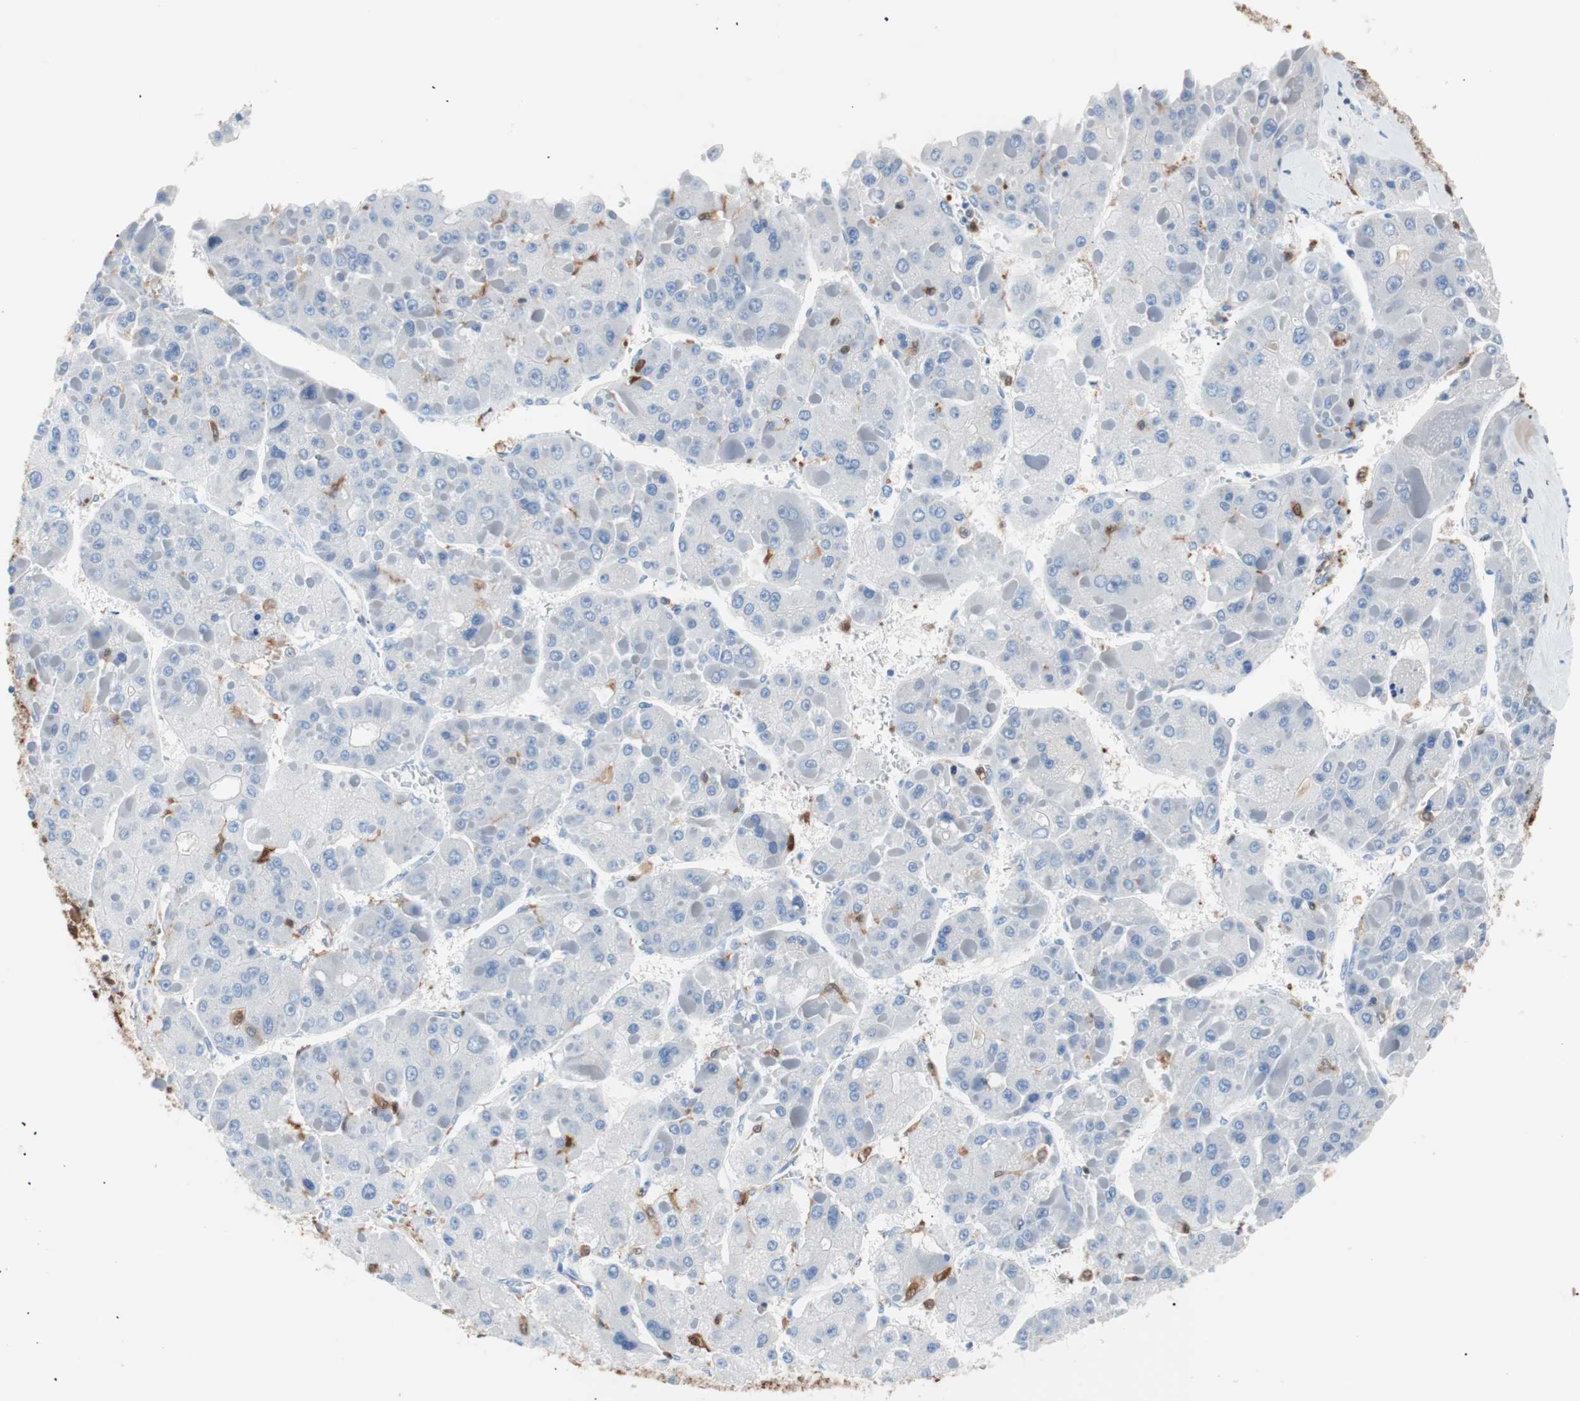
{"staining": {"intensity": "negative", "quantity": "none", "location": "none"}, "tissue": "liver cancer", "cell_type": "Tumor cells", "image_type": "cancer", "snomed": [{"axis": "morphology", "description": "Carcinoma, Hepatocellular, NOS"}, {"axis": "topography", "description": "Liver"}], "caption": "Protein analysis of liver cancer demonstrates no significant positivity in tumor cells.", "gene": "IL18", "patient": {"sex": "female", "age": 73}}